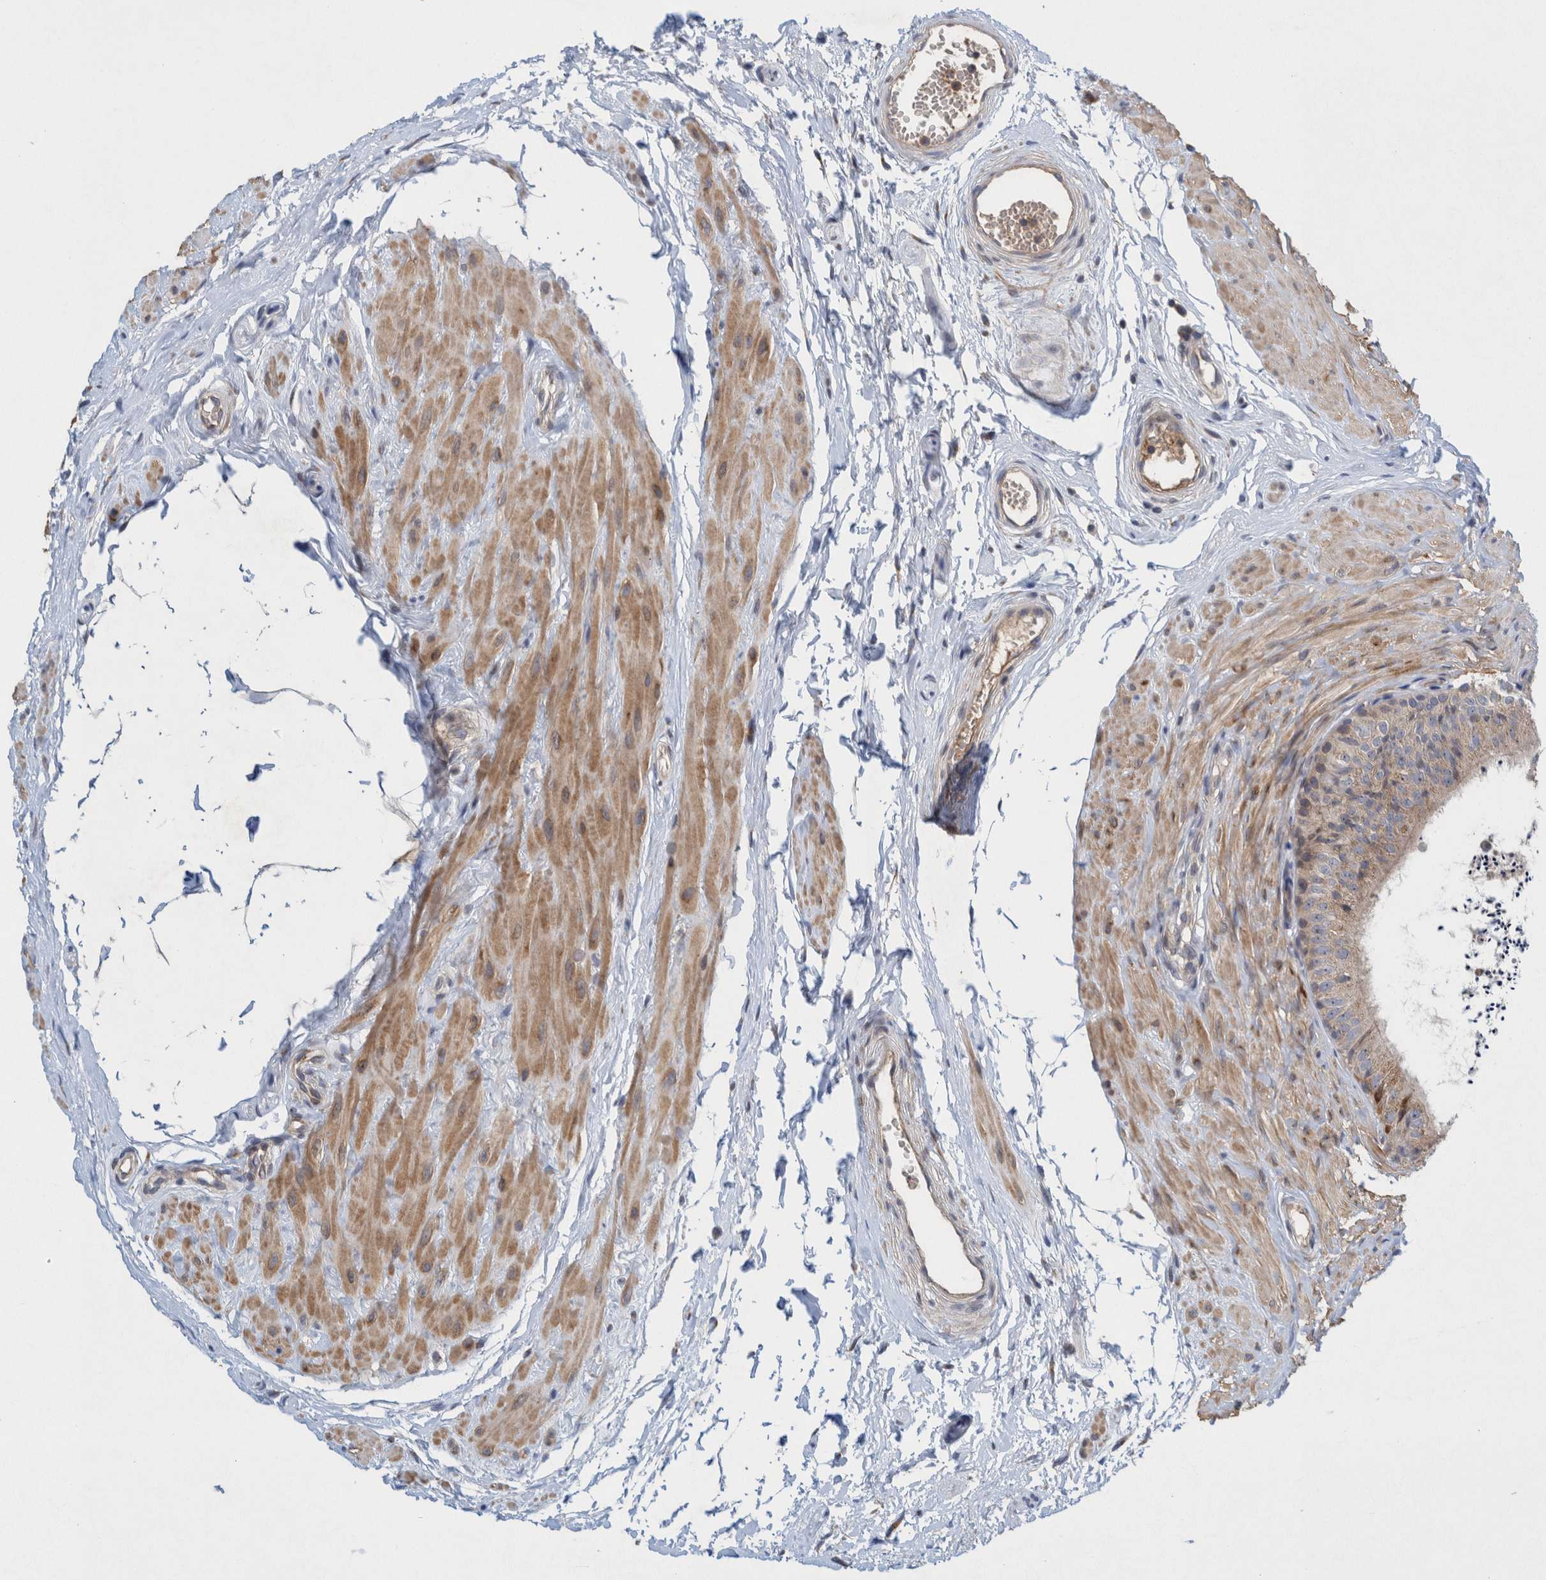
{"staining": {"intensity": "weak", "quantity": "<25%", "location": "cytoplasmic/membranous"}, "tissue": "epididymis", "cell_type": "Glandular cells", "image_type": "normal", "snomed": [{"axis": "morphology", "description": "Normal tissue, NOS"}, {"axis": "topography", "description": "Epididymis"}], "caption": "IHC micrograph of unremarkable epididymis stained for a protein (brown), which displays no expression in glandular cells. (Brightfield microscopy of DAB immunohistochemistry at high magnification).", "gene": "ZNF324B", "patient": {"sex": "male", "age": 56}}